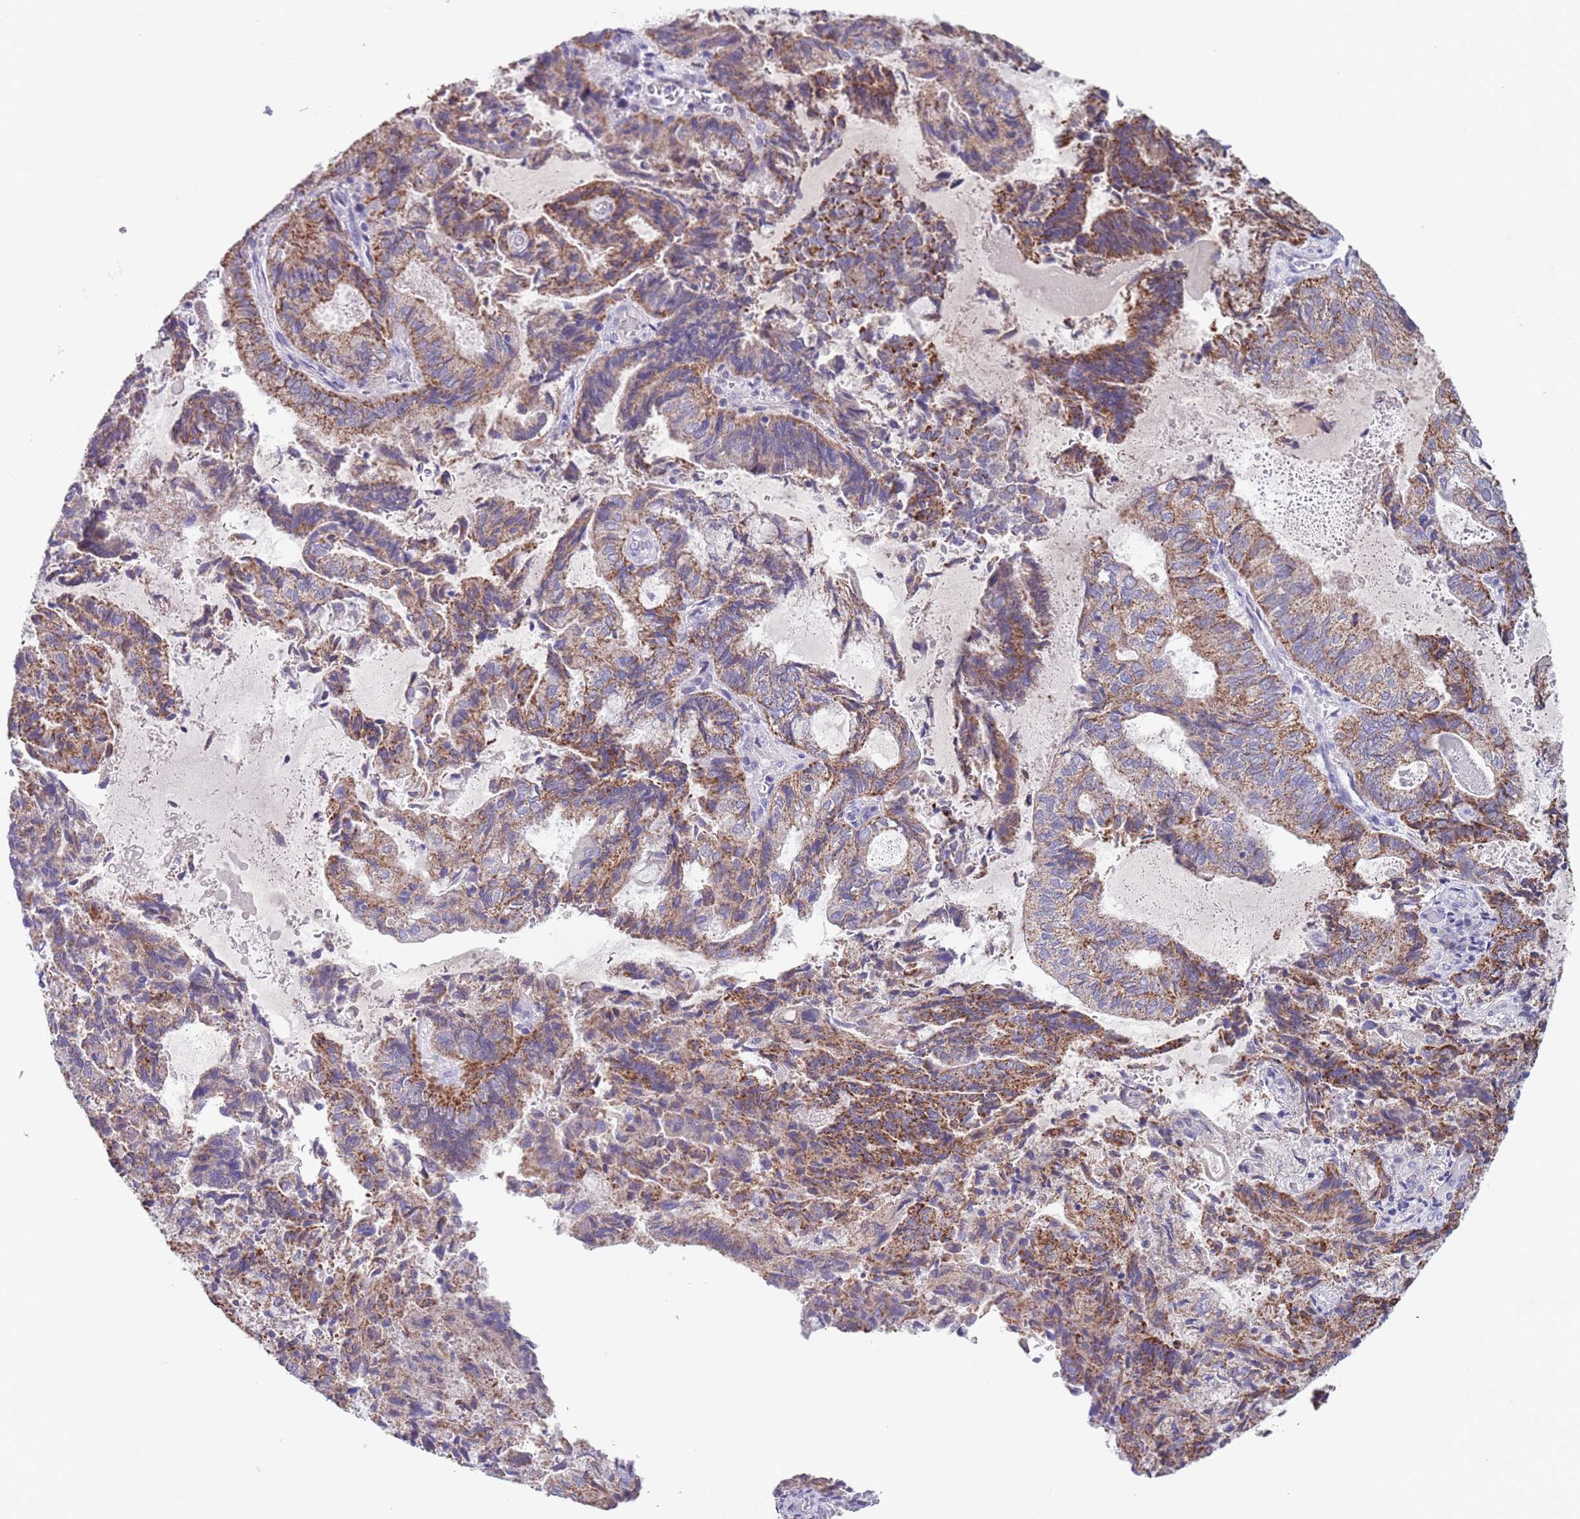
{"staining": {"intensity": "moderate", "quantity": "25%-75%", "location": "cytoplasmic/membranous"}, "tissue": "endometrial cancer", "cell_type": "Tumor cells", "image_type": "cancer", "snomed": [{"axis": "morphology", "description": "Adenocarcinoma, NOS"}, {"axis": "topography", "description": "Endometrium"}], "caption": "Endometrial cancer tissue reveals moderate cytoplasmic/membranous expression in about 25%-75% of tumor cells", "gene": "SPIRE2", "patient": {"sex": "female", "age": 80}}